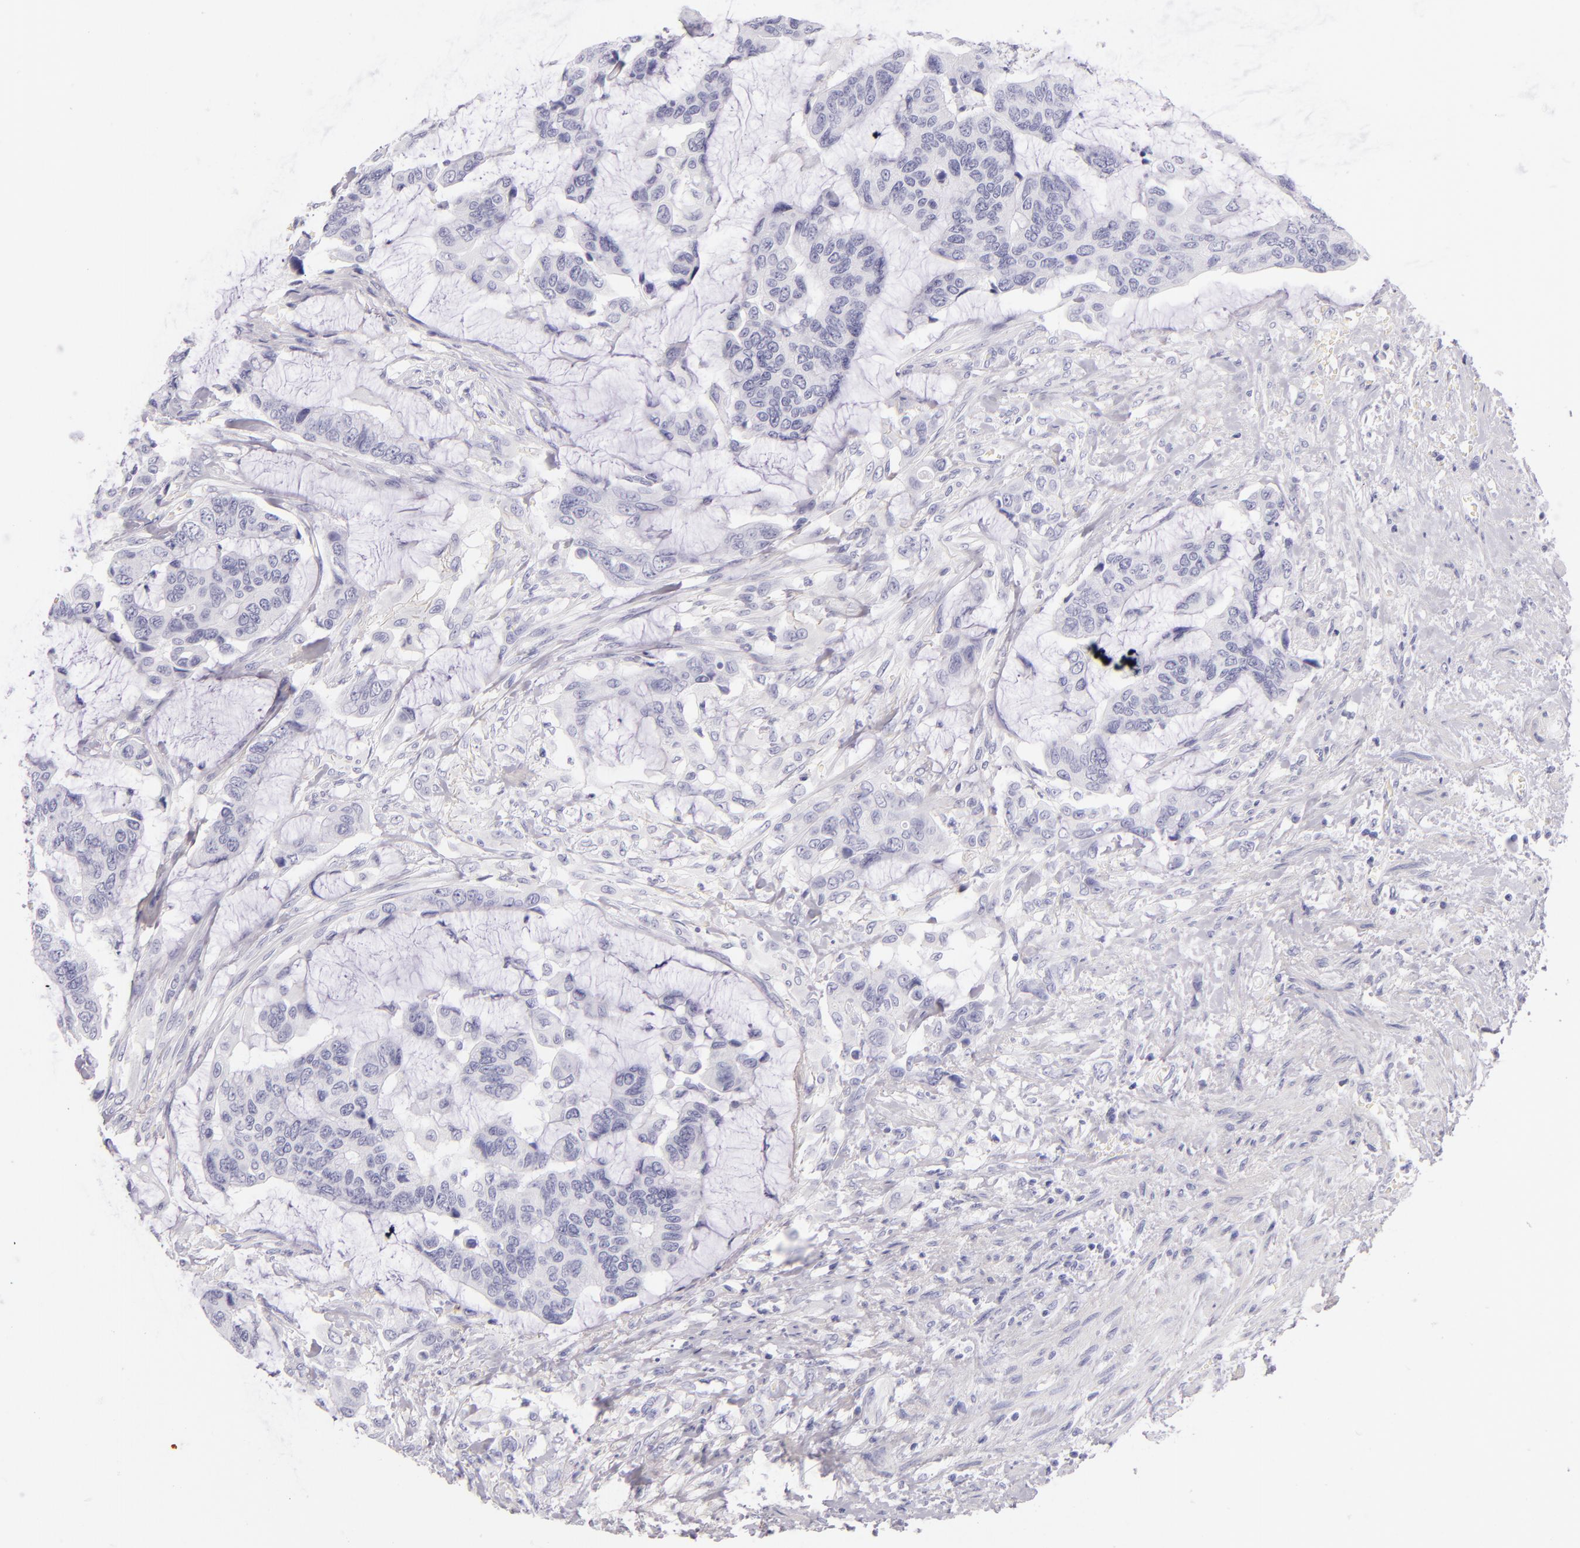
{"staining": {"intensity": "negative", "quantity": "none", "location": "none"}, "tissue": "colorectal cancer", "cell_type": "Tumor cells", "image_type": "cancer", "snomed": [{"axis": "morphology", "description": "Adenocarcinoma, NOS"}, {"axis": "topography", "description": "Rectum"}], "caption": "Tumor cells are negative for protein expression in human adenocarcinoma (colorectal).", "gene": "INA", "patient": {"sex": "female", "age": 59}}